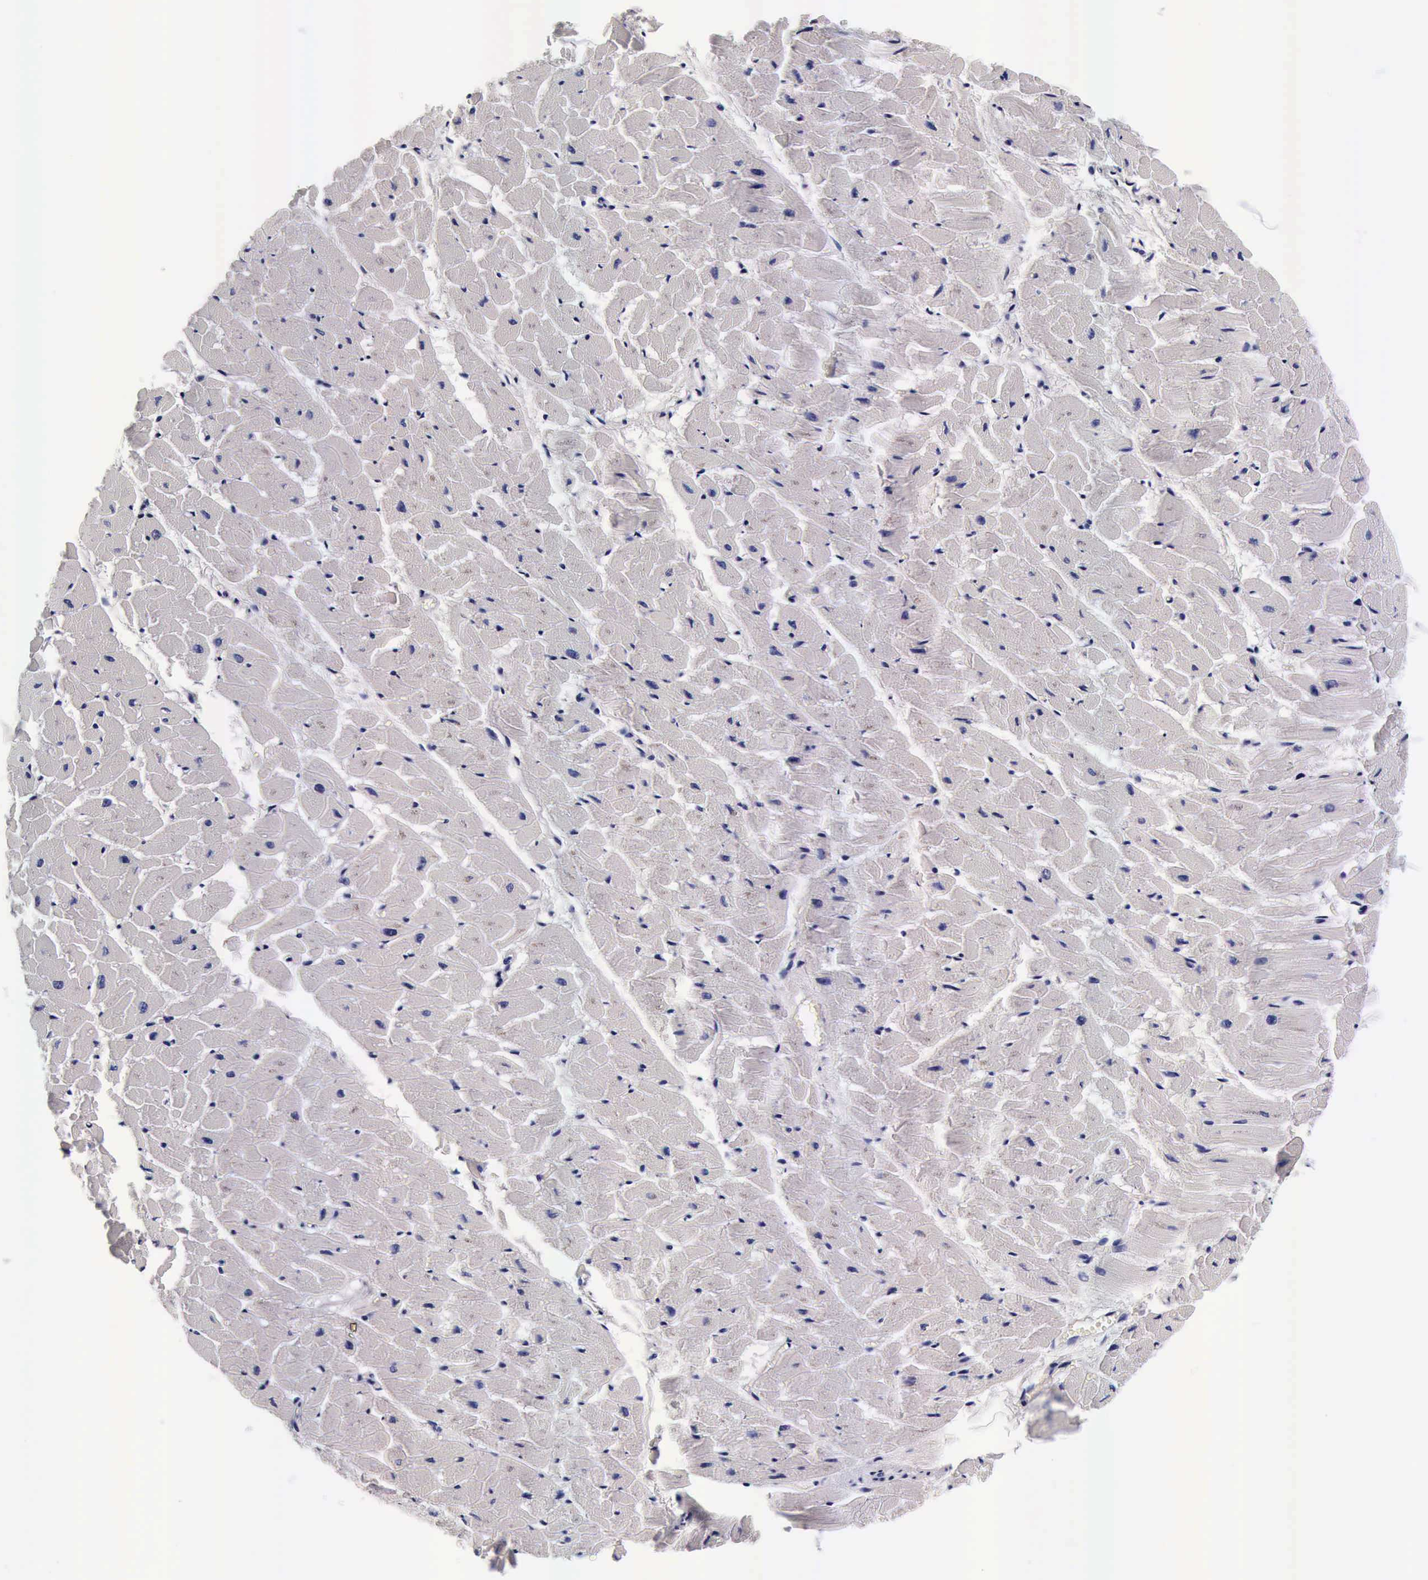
{"staining": {"intensity": "negative", "quantity": "none", "location": "none"}, "tissue": "heart muscle", "cell_type": "Cardiomyocytes", "image_type": "normal", "snomed": [{"axis": "morphology", "description": "Normal tissue, NOS"}, {"axis": "topography", "description": "Heart"}], "caption": "Heart muscle stained for a protein using immunohistochemistry (IHC) demonstrates no expression cardiomyocytes.", "gene": "IAPP", "patient": {"sex": "female", "age": 19}}